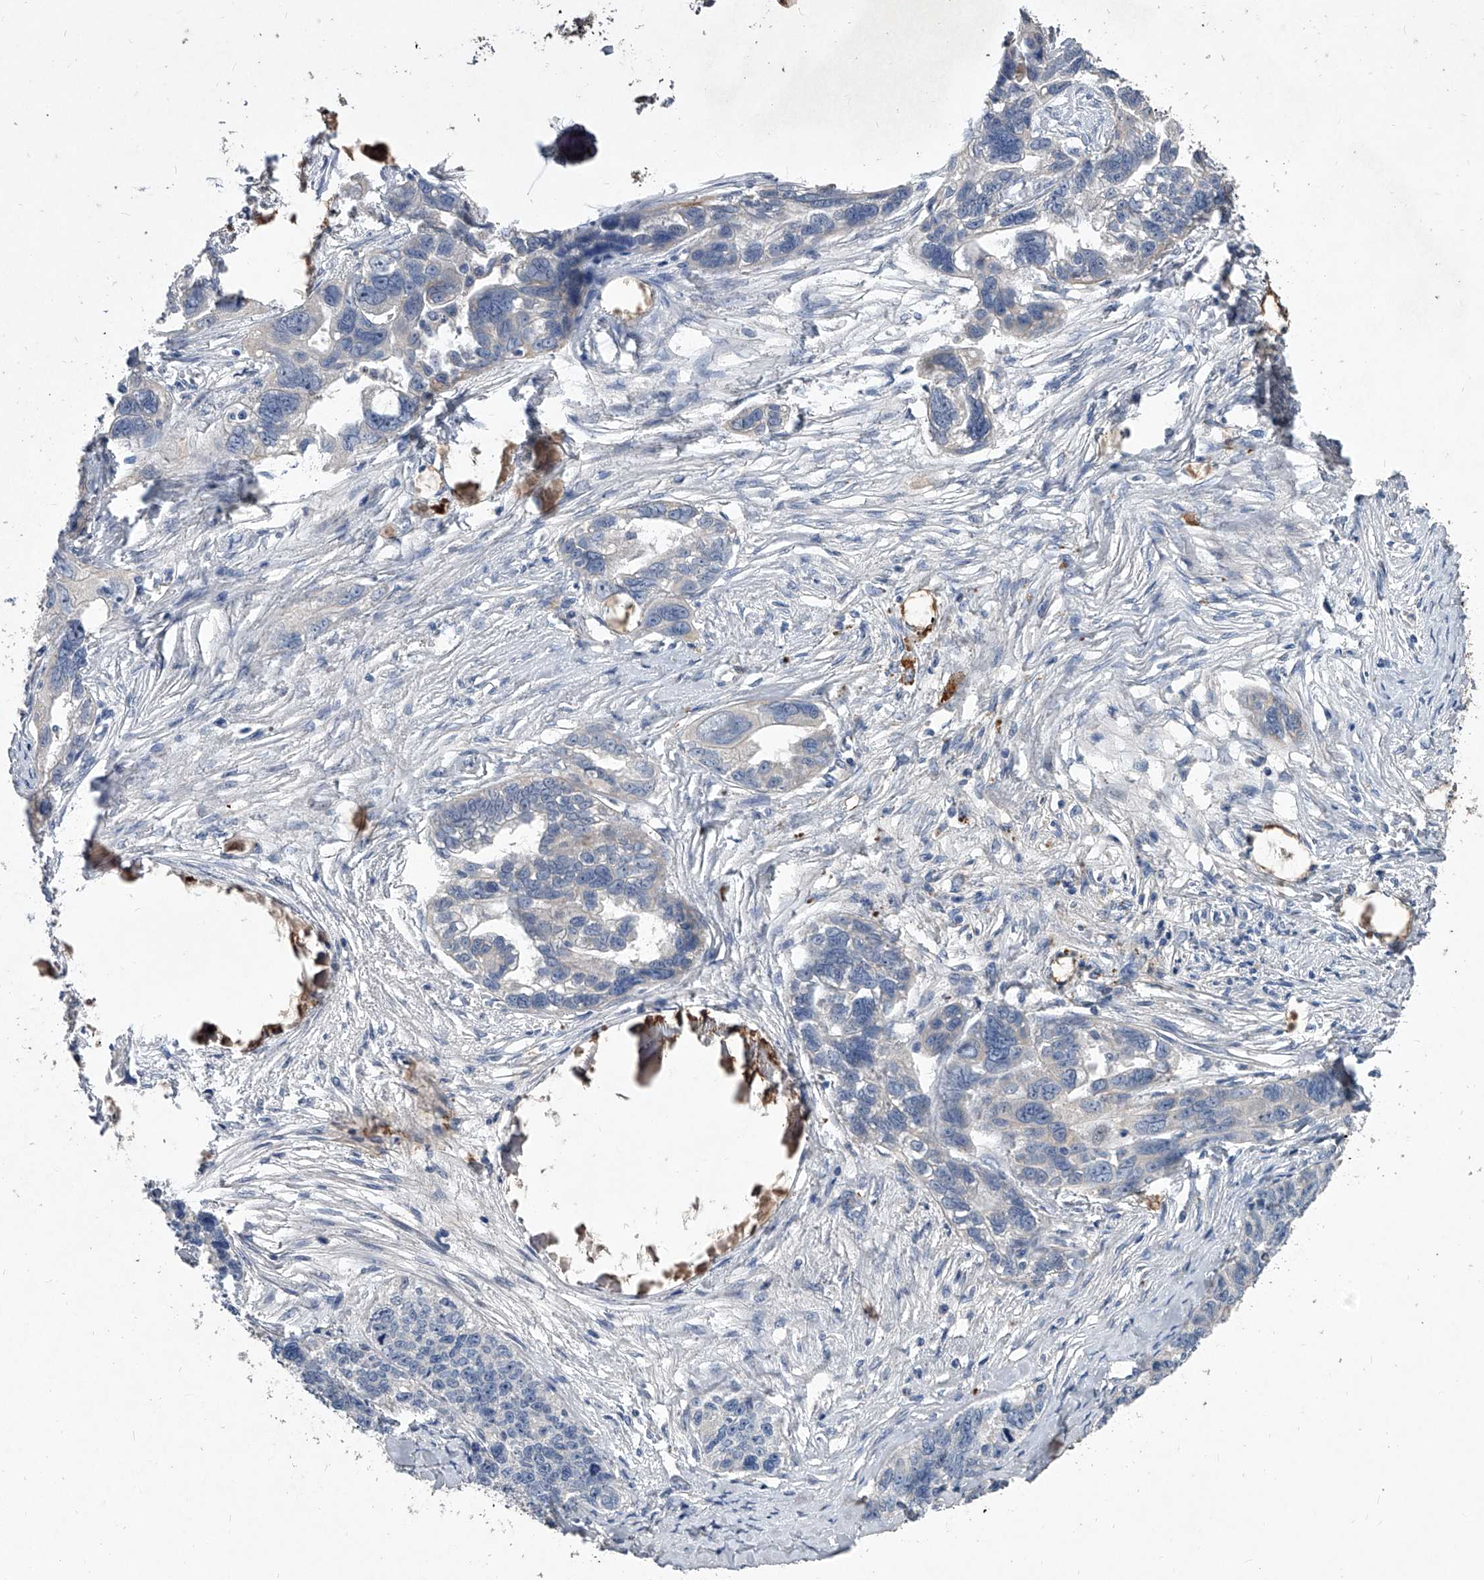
{"staining": {"intensity": "negative", "quantity": "none", "location": "none"}, "tissue": "ovarian cancer", "cell_type": "Tumor cells", "image_type": "cancer", "snomed": [{"axis": "morphology", "description": "Cystadenocarcinoma, serous, NOS"}, {"axis": "topography", "description": "Ovary"}], "caption": "IHC image of neoplastic tissue: human ovarian serous cystadenocarcinoma stained with DAB exhibits no significant protein positivity in tumor cells. Nuclei are stained in blue.", "gene": "C5", "patient": {"sex": "female", "age": 79}}